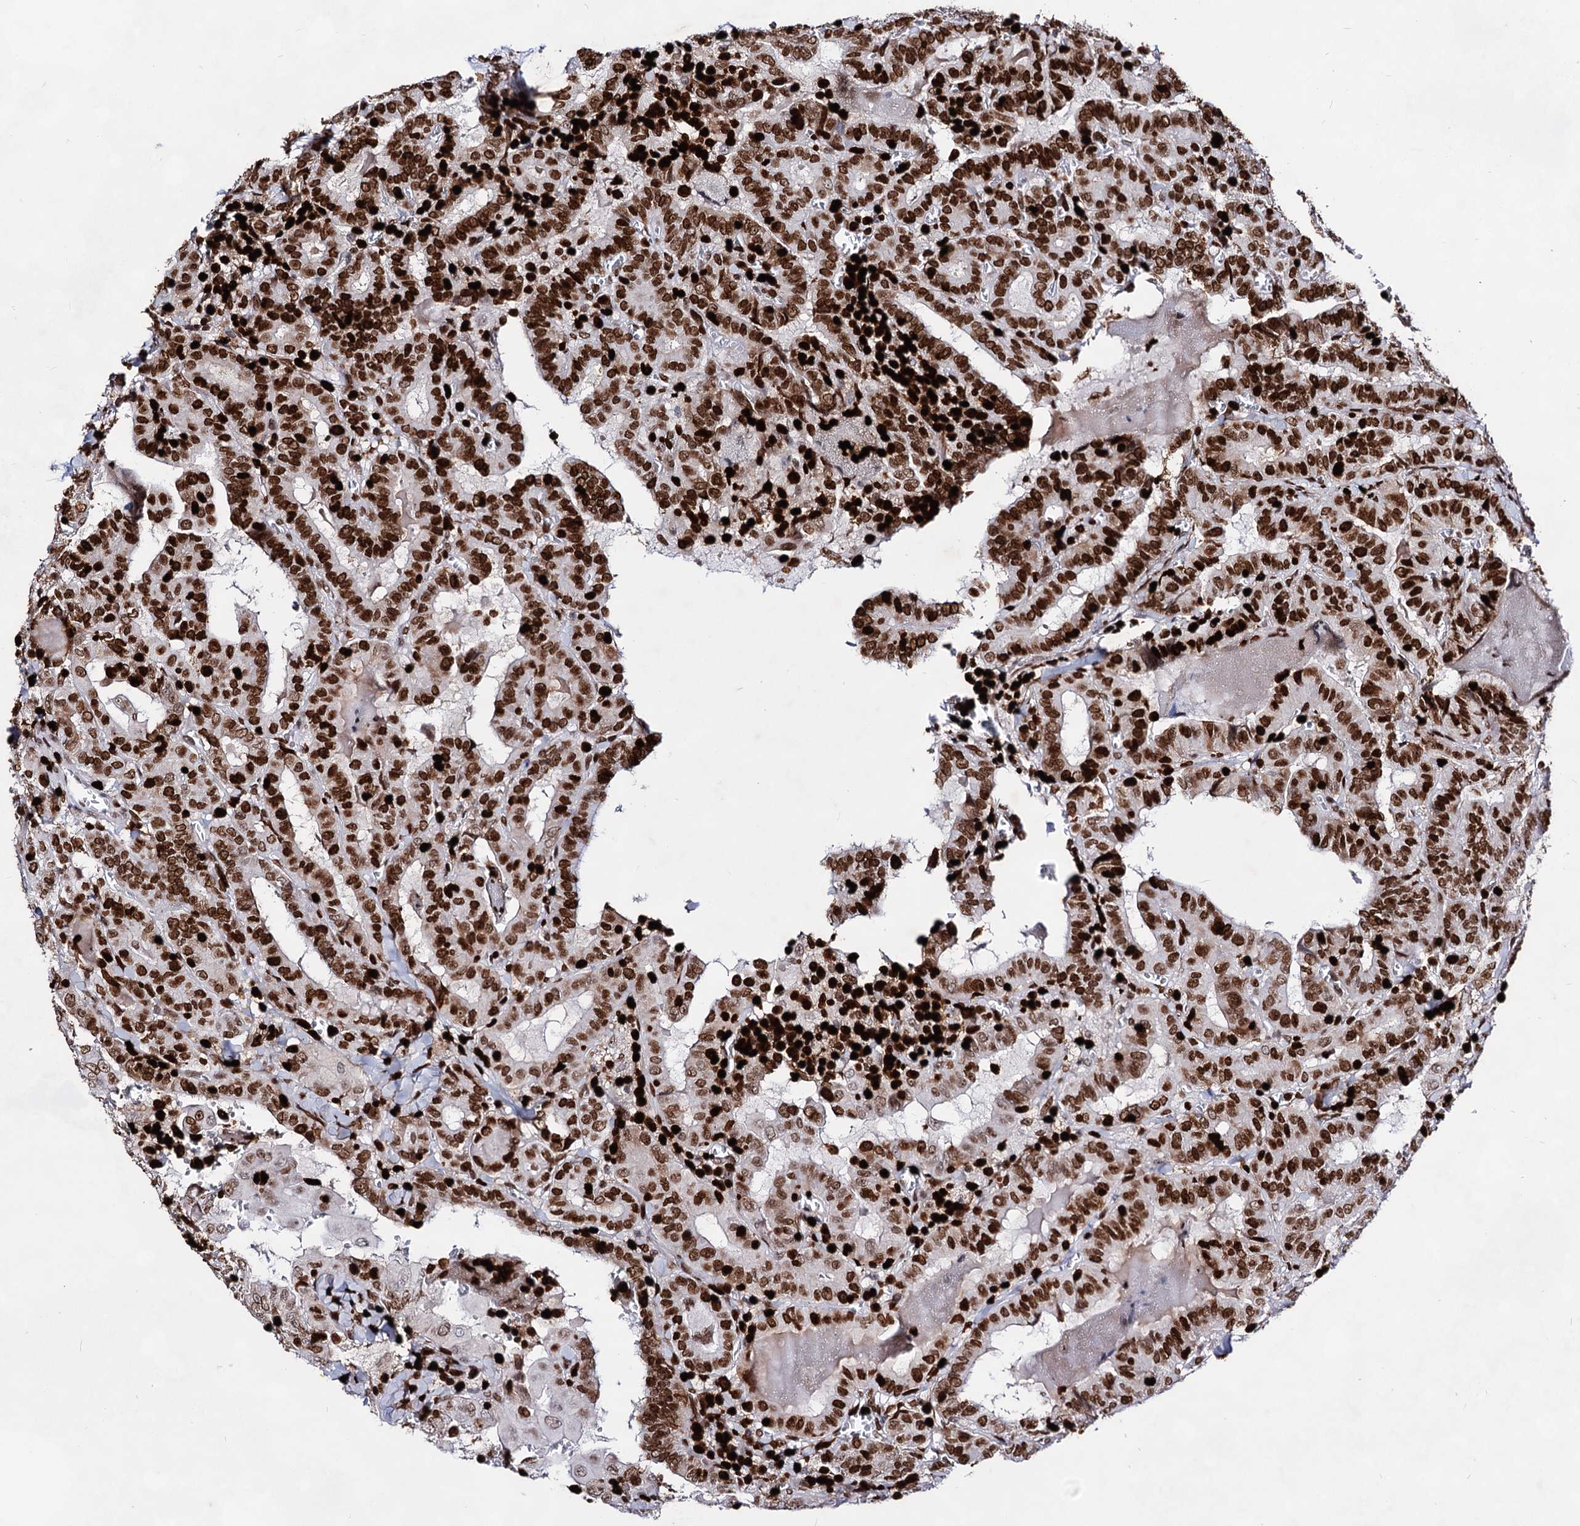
{"staining": {"intensity": "strong", "quantity": ">75%", "location": "nuclear"}, "tissue": "thyroid cancer", "cell_type": "Tumor cells", "image_type": "cancer", "snomed": [{"axis": "morphology", "description": "Papillary adenocarcinoma, NOS"}, {"axis": "topography", "description": "Thyroid gland"}], "caption": "A photomicrograph of thyroid papillary adenocarcinoma stained for a protein exhibits strong nuclear brown staining in tumor cells.", "gene": "HMGB2", "patient": {"sex": "female", "age": 72}}